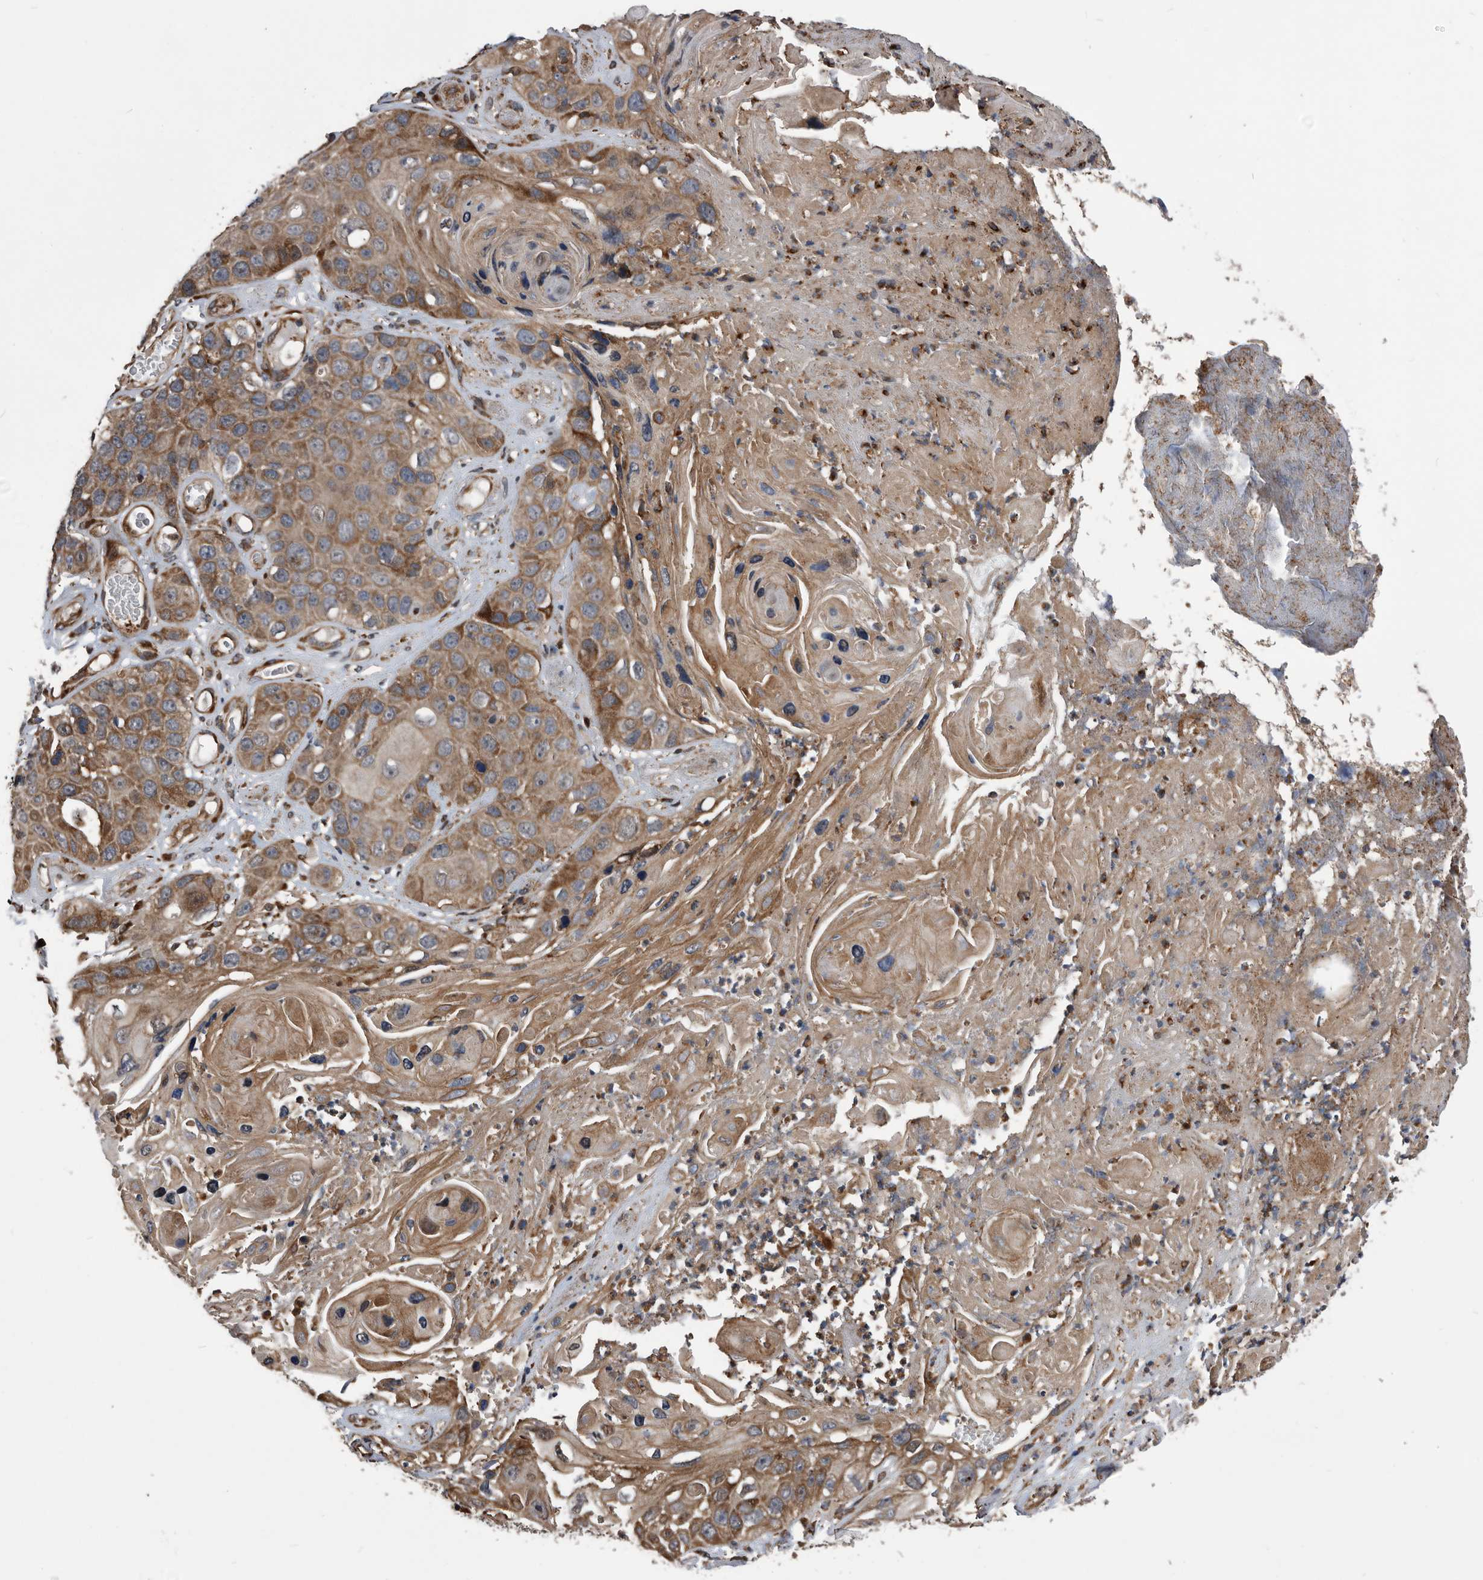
{"staining": {"intensity": "moderate", "quantity": ">75%", "location": "cytoplasmic/membranous"}, "tissue": "skin cancer", "cell_type": "Tumor cells", "image_type": "cancer", "snomed": [{"axis": "morphology", "description": "Squamous cell carcinoma, NOS"}, {"axis": "topography", "description": "Skin"}], "caption": "Skin cancer stained with DAB (3,3'-diaminobenzidine) immunohistochemistry displays medium levels of moderate cytoplasmic/membranous staining in approximately >75% of tumor cells. (DAB = brown stain, brightfield microscopy at high magnification).", "gene": "SERINC2", "patient": {"sex": "male", "age": 55}}